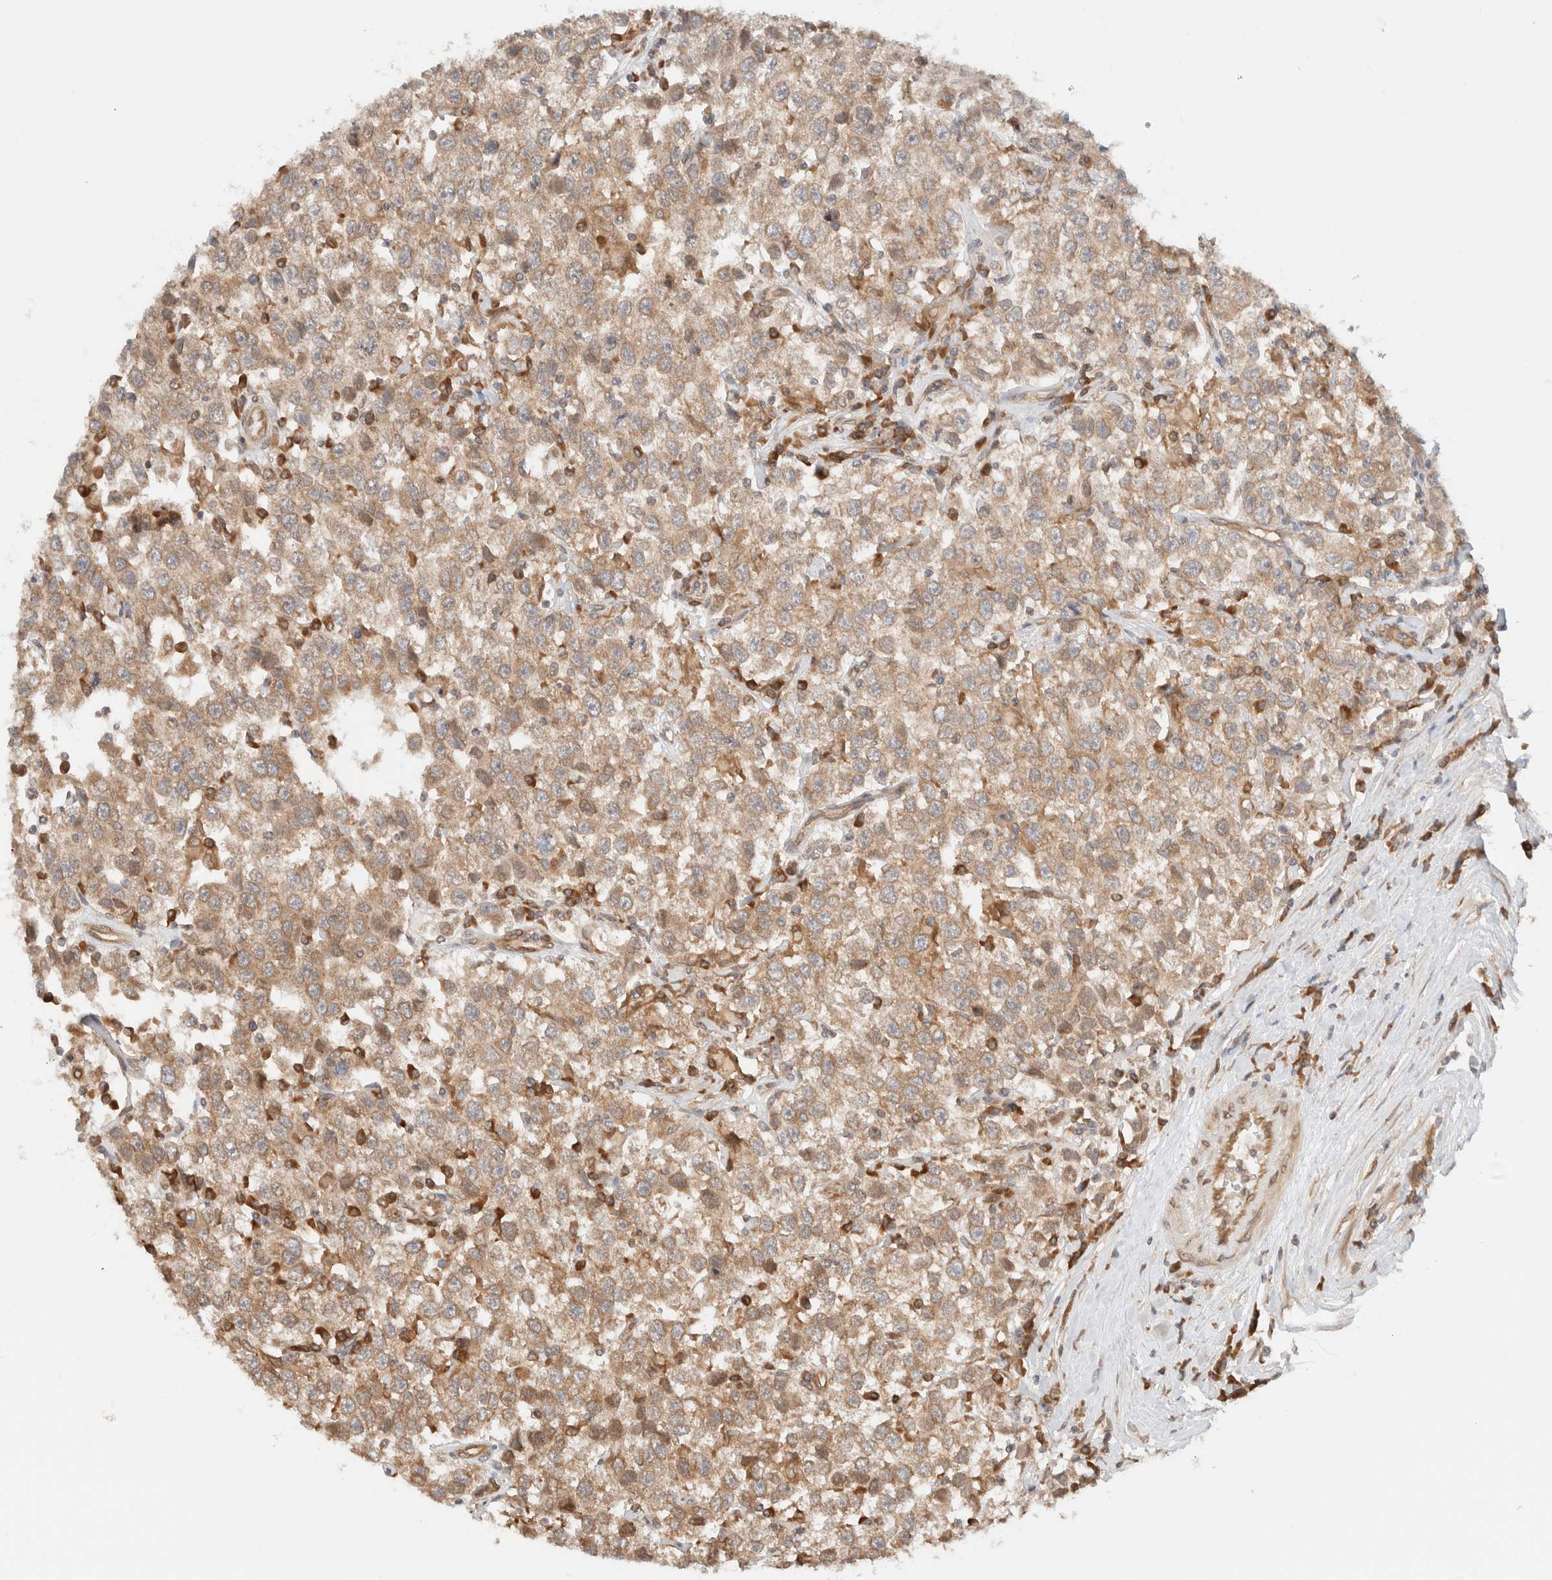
{"staining": {"intensity": "moderate", "quantity": ">75%", "location": "cytoplasmic/membranous"}, "tissue": "testis cancer", "cell_type": "Tumor cells", "image_type": "cancer", "snomed": [{"axis": "morphology", "description": "Seminoma, NOS"}, {"axis": "topography", "description": "Testis"}], "caption": "Testis seminoma stained with IHC exhibits moderate cytoplasmic/membranous positivity in about >75% of tumor cells.", "gene": "ARFGEF2", "patient": {"sex": "male", "age": 41}}